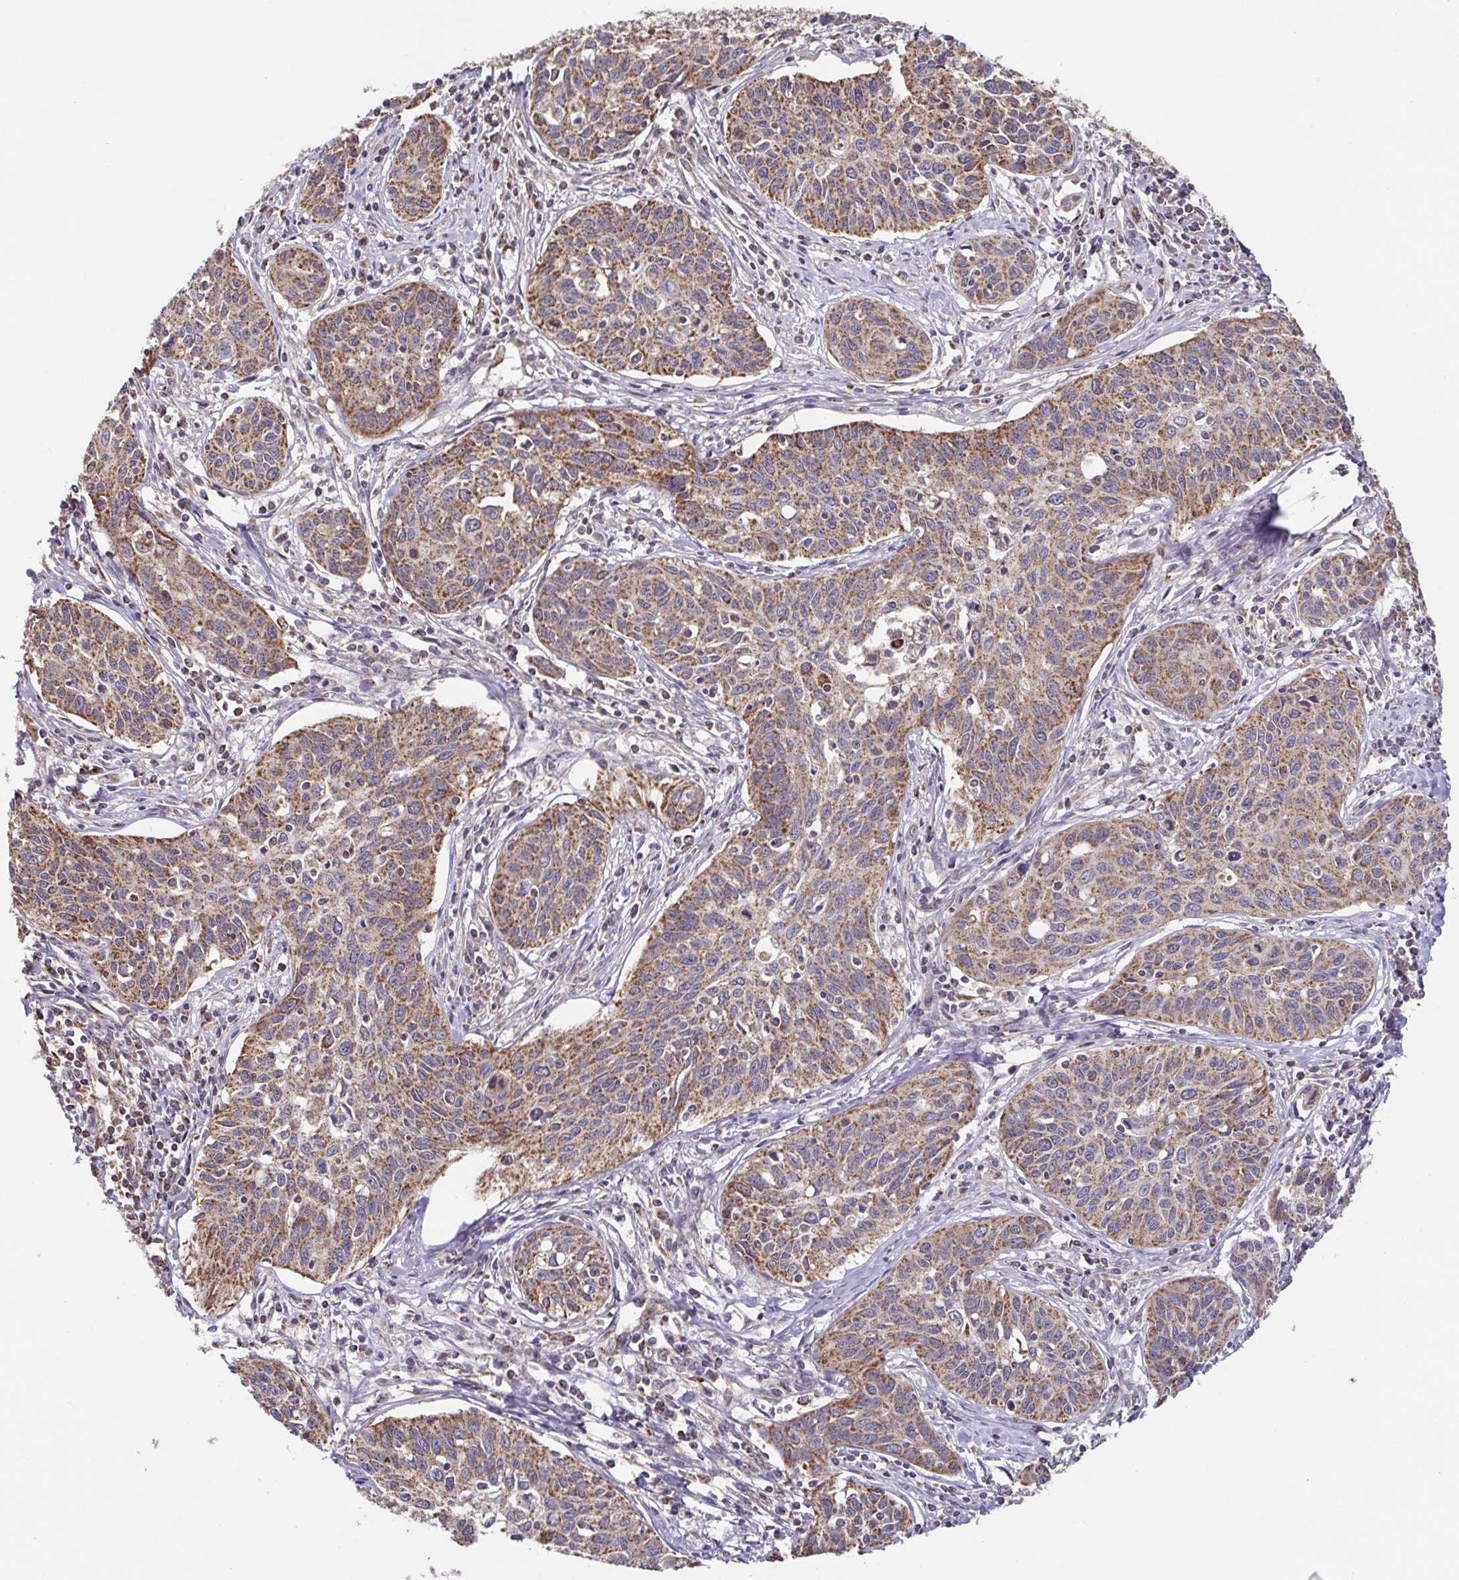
{"staining": {"intensity": "moderate", "quantity": ">75%", "location": "cytoplasmic/membranous"}, "tissue": "cervical cancer", "cell_type": "Tumor cells", "image_type": "cancer", "snomed": [{"axis": "morphology", "description": "Squamous cell carcinoma, NOS"}, {"axis": "topography", "description": "Cervix"}], "caption": "This is an image of IHC staining of squamous cell carcinoma (cervical), which shows moderate positivity in the cytoplasmic/membranous of tumor cells.", "gene": "DIP2B", "patient": {"sex": "female", "age": 31}}